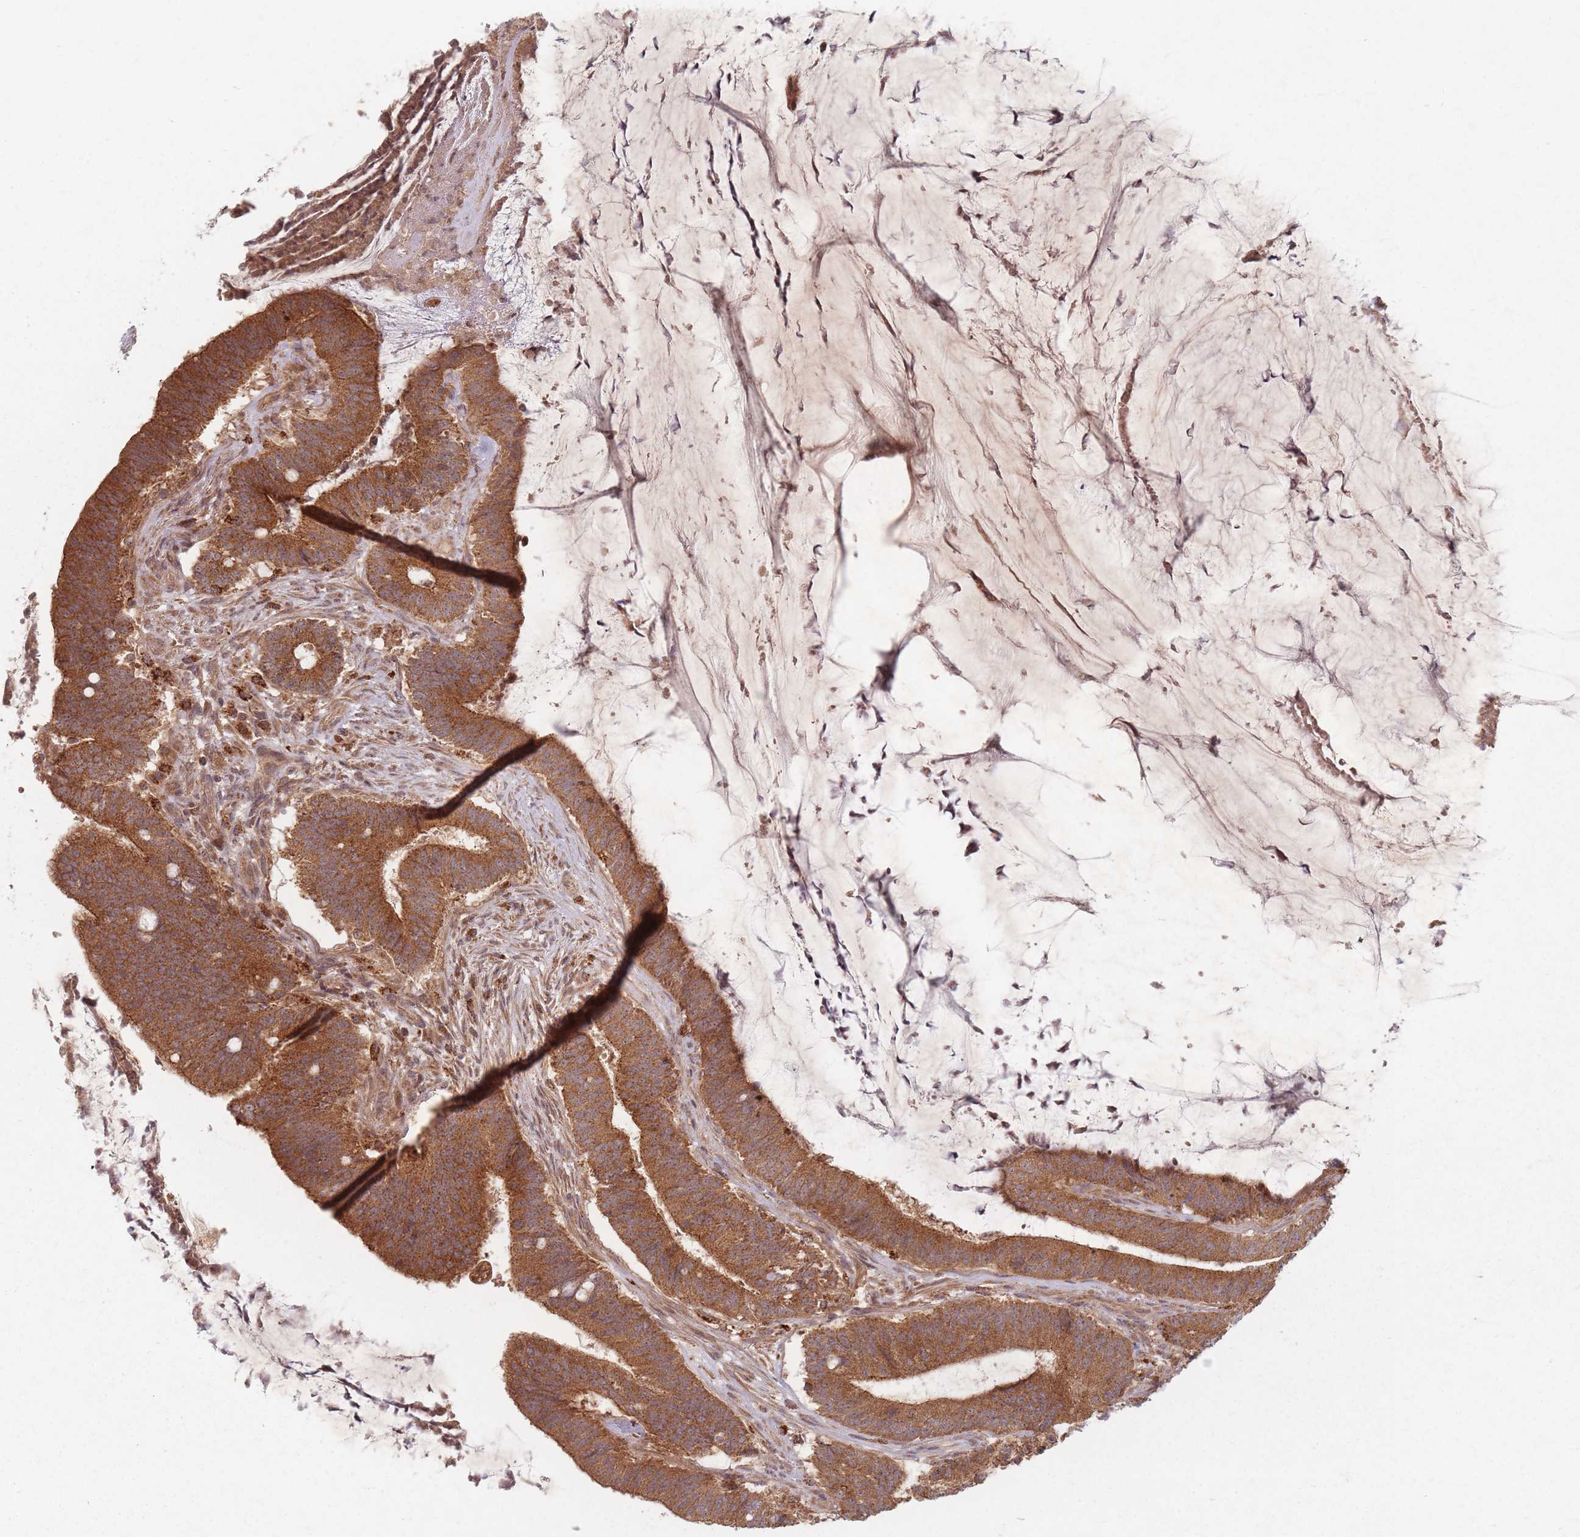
{"staining": {"intensity": "strong", "quantity": ">75%", "location": "cytoplasmic/membranous"}, "tissue": "colorectal cancer", "cell_type": "Tumor cells", "image_type": "cancer", "snomed": [{"axis": "morphology", "description": "Adenocarcinoma, NOS"}, {"axis": "topography", "description": "Colon"}], "caption": "Adenocarcinoma (colorectal) stained with immunohistochemistry exhibits strong cytoplasmic/membranous staining in about >75% of tumor cells.", "gene": "RADX", "patient": {"sex": "female", "age": 43}}